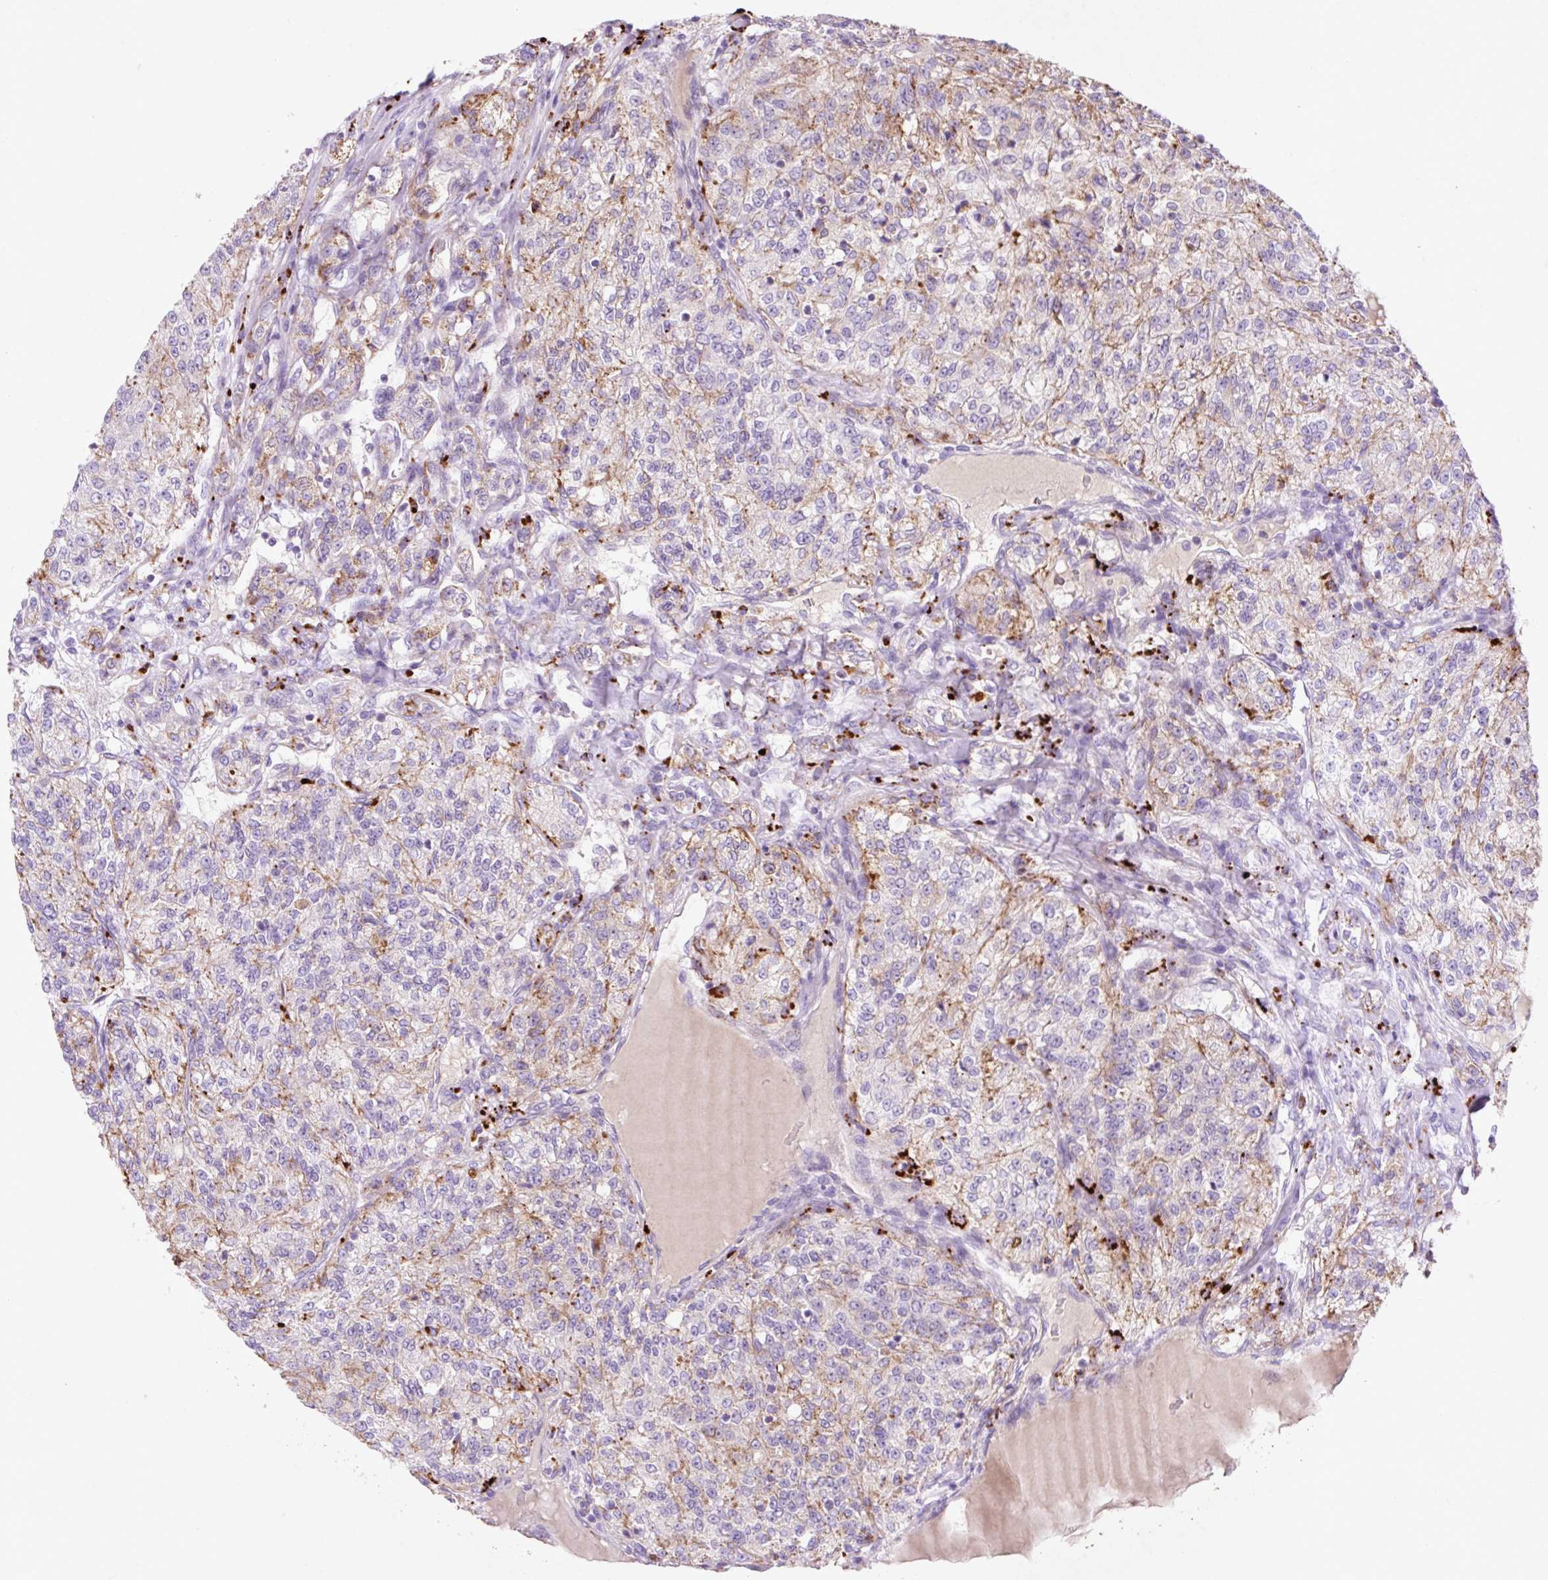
{"staining": {"intensity": "weak", "quantity": "25%-75%", "location": "cytoplasmic/membranous"}, "tissue": "renal cancer", "cell_type": "Tumor cells", "image_type": "cancer", "snomed": [{"axis": "morphology", "description": "Adenocarcinoma, NOS"}, {"axis": "topography", "description": "Kidney"}], "caption": "Renal cancer stained with a brown dye displays weak cytoplasmic/membranous positive positivity in about 25%-75% of tumor cells.", "gene": "HEXA", "patient": {"sex": "female", "age": 63}}